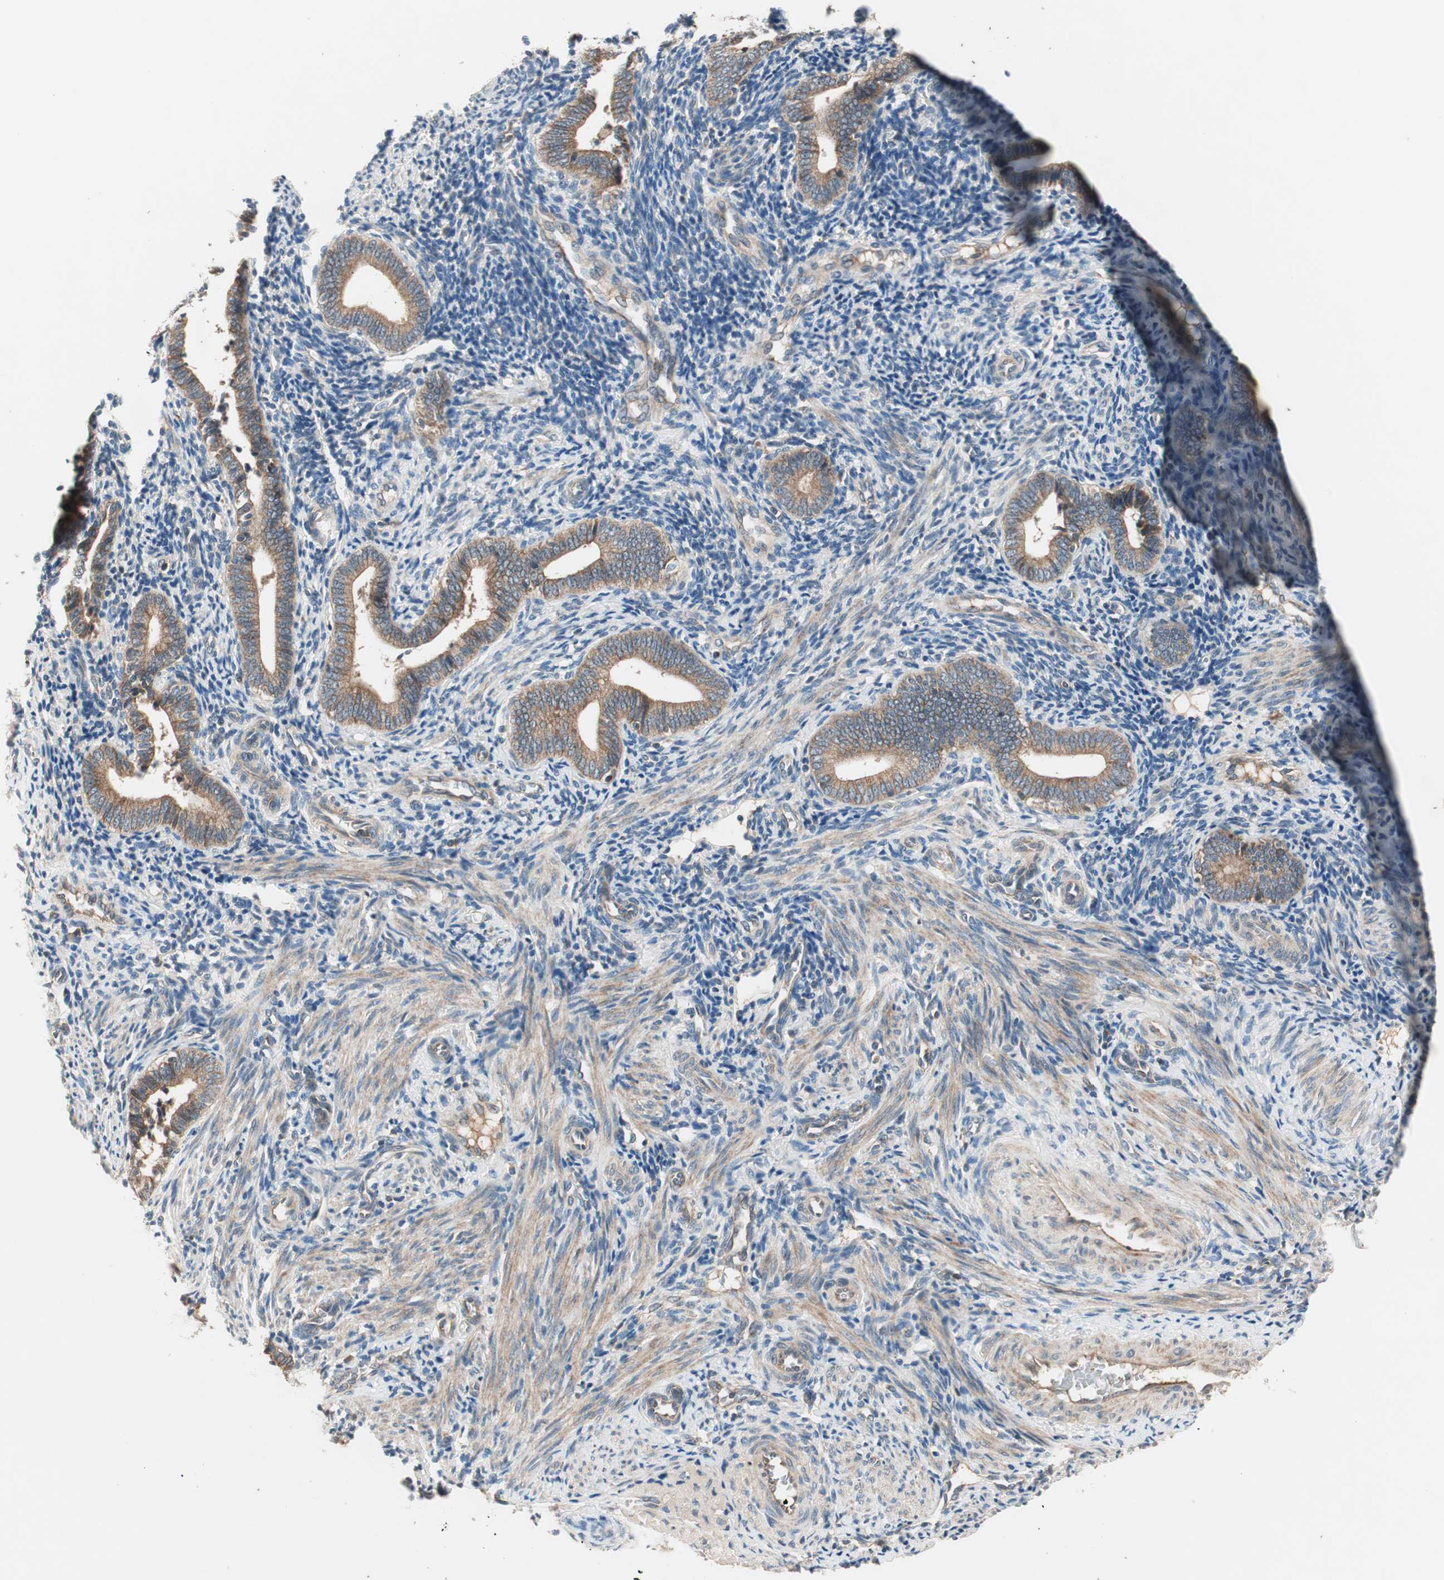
{"staining": {"intensity": "moderate", "quantity": "25%-75%", "location": "cytoplasmic/membranous"}, "tissue": "endometrium", "cell_type": "Cells in endometrial stroma", "image_type": "normal", "snomed": [{"axis": "morphology", "description": "Normal tissue, NOS"}, {"axis": "topography", "description": "Uterus"}, {"axis": "topography", "description": "Endometrium"}], "caption": "Protein staining of benign endometrium demonstrates moderate cytoplasmic/membranous positivity in about 25%-75% of cells in endometrial stroma. The staining was performed using DAB (3,3'-diaminobenzidine) to visualize the protein expression in brown, while the nuclei were stained in blue with hematoxylin (Magnification: 20x).", "gene": "HPN", "patient": {"sex": "female", "age": 33}}